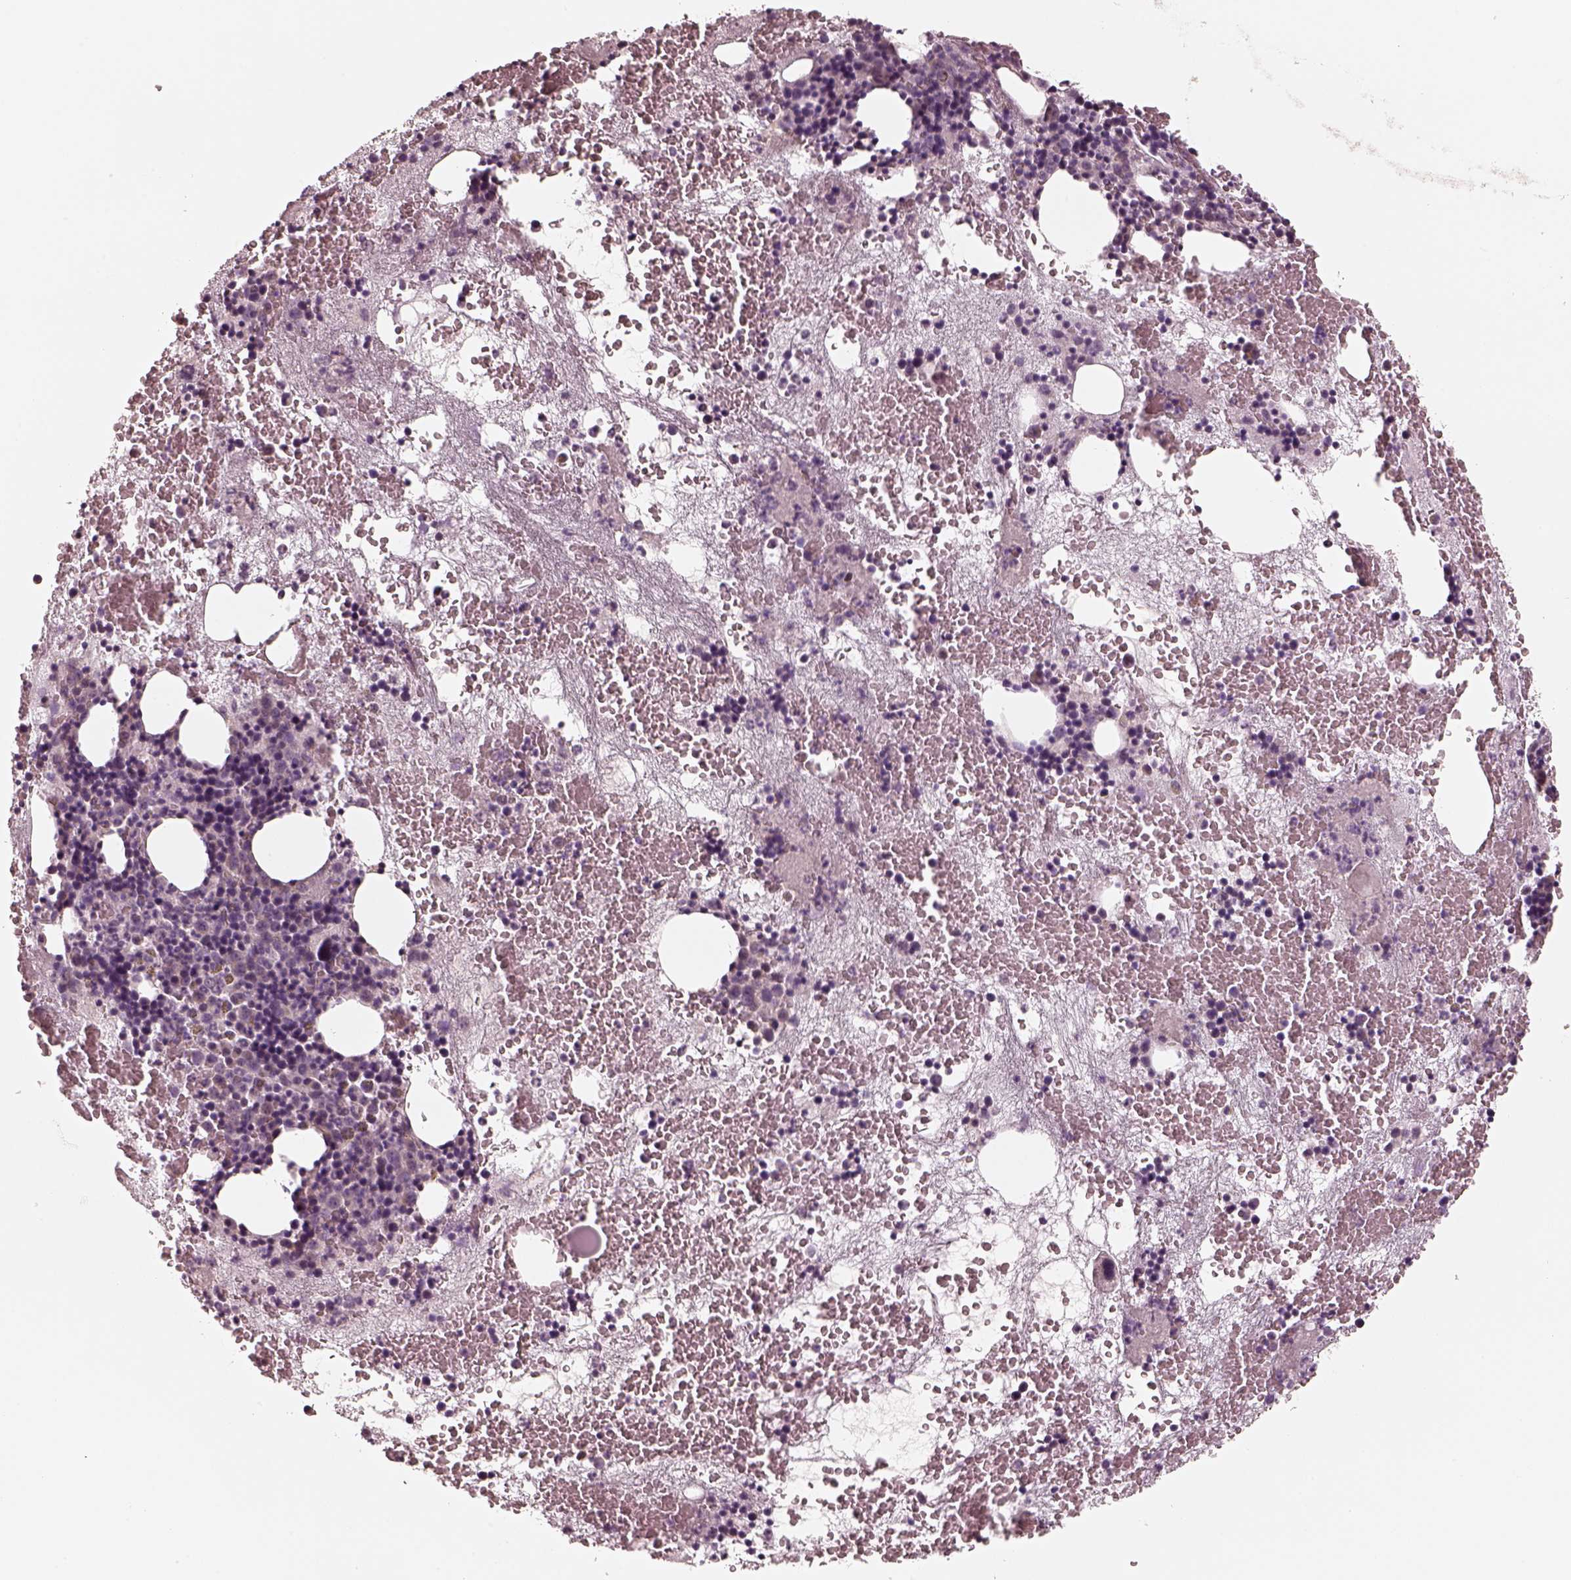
{"staining": {"intensity": "negative", "quantity": "none", "location": "none"}, "tissue": "bone marrow", "cell_type": "Hematopoietic cells", "image_type": "normal", "snomed": [{"axis": "morphology", "description": "Normal tissue, NOS"}, {"axis": "topography", "description": "Bone marrow"}], "caption": "Unremarkable bone marrow was stained to show a protein in brown. There is no significant expression in hematopoietic cells. (Stains: DAB immunohistochemistry with hematoxylin counter stain, Microscopy: brightfield microscopy at high magnification).", "gene": "EGR4", "patient": {"sex": "male", "age": 79}}